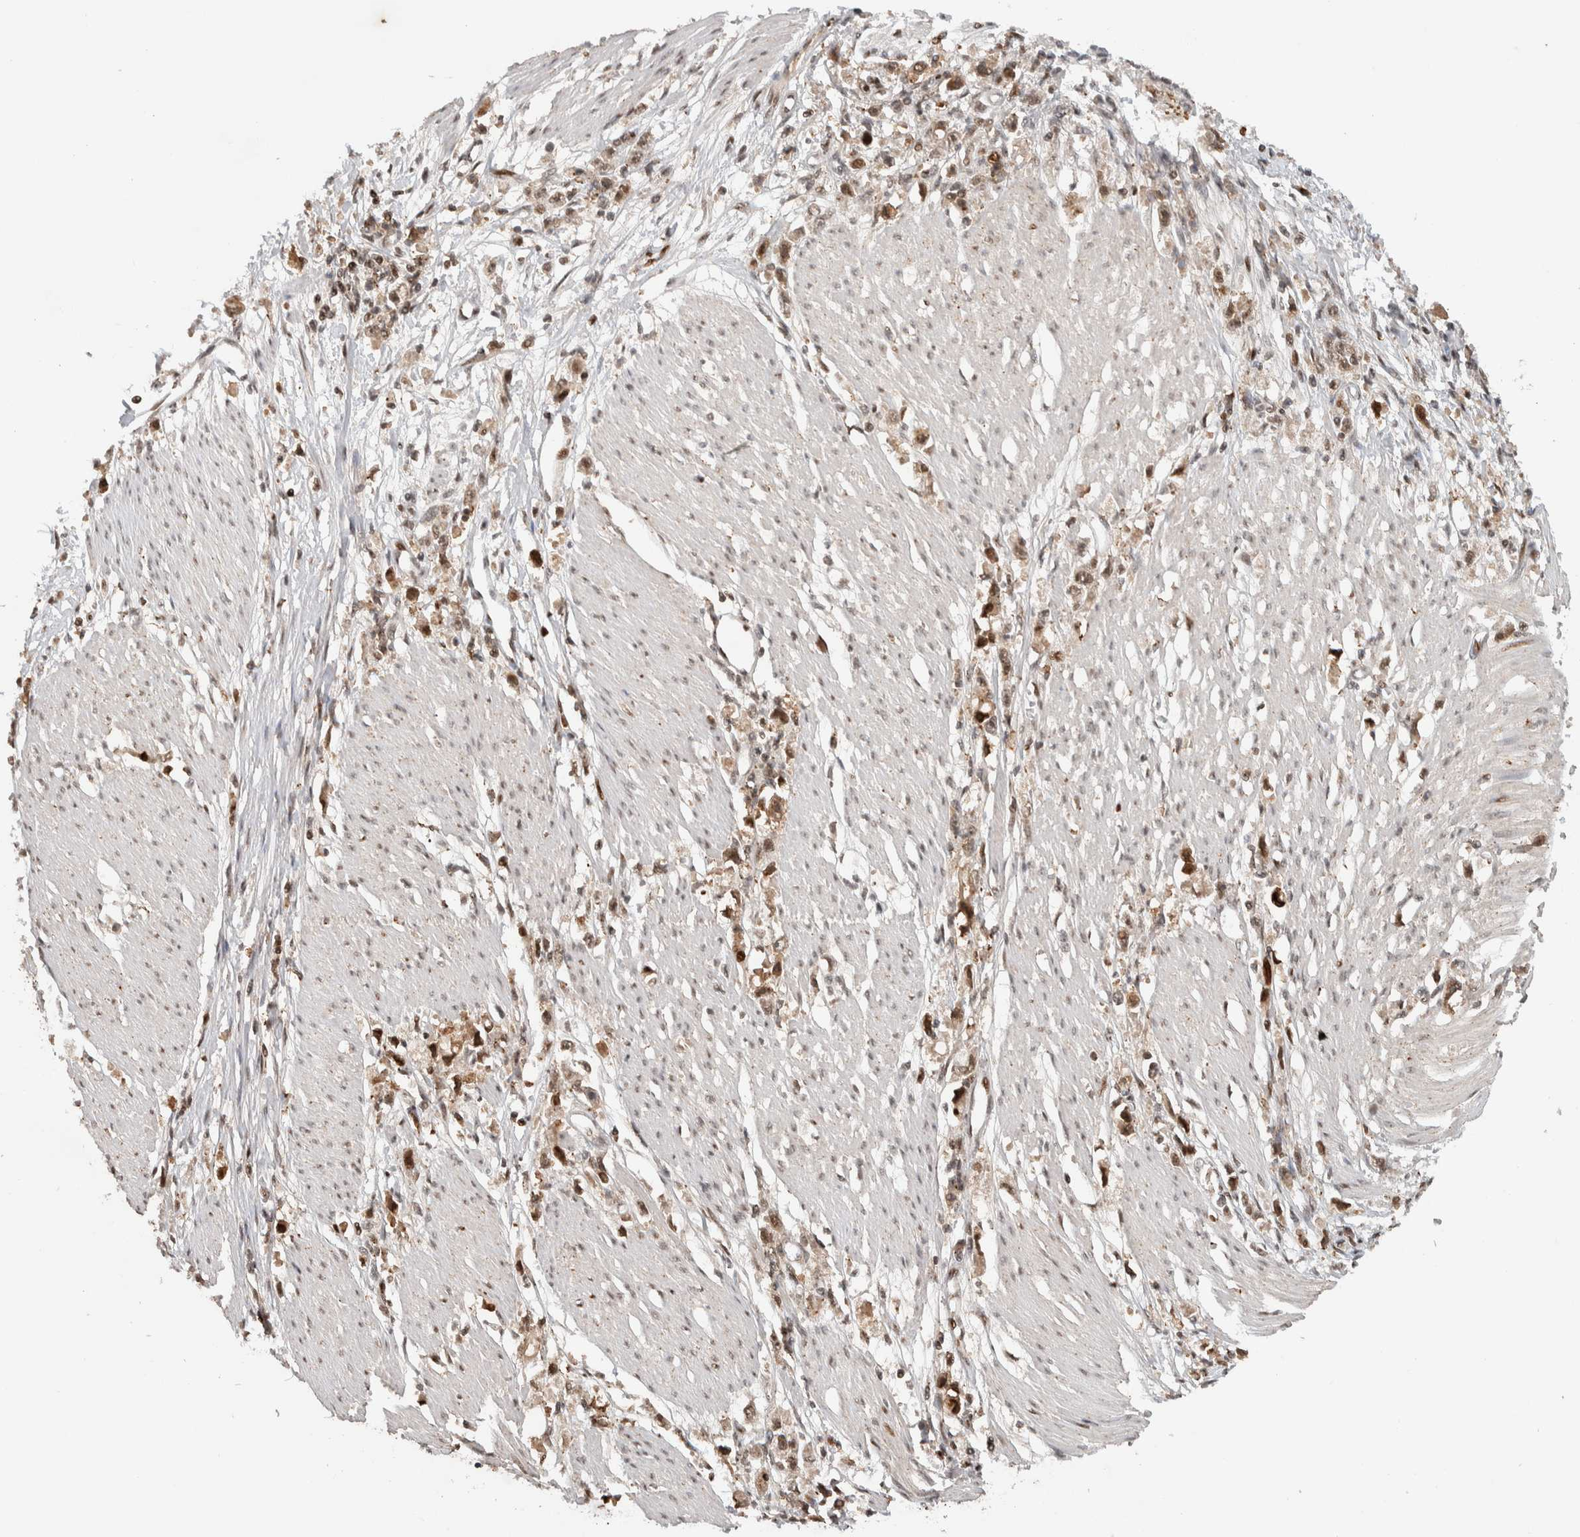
{"staining": {"intensity": "moderate", "quantity": ">75%", "location": "nuclear"}, "tissue": "stomach cancer", "cell_type": "Tumor cells", "image_type": "cancer", "snomed": [{"axis": "morphology", "description": "Adenocarcinoma, NOS"}, {"axis": "topography", "description": "Stomach"}], "caption": "Stomach cancer stained for a protein (brown) exhibits moderate nuclear positive staining in about >75% of tumor cells.", "gene": "ZNF521", "patient": {"sex": "female", "age": 59}}